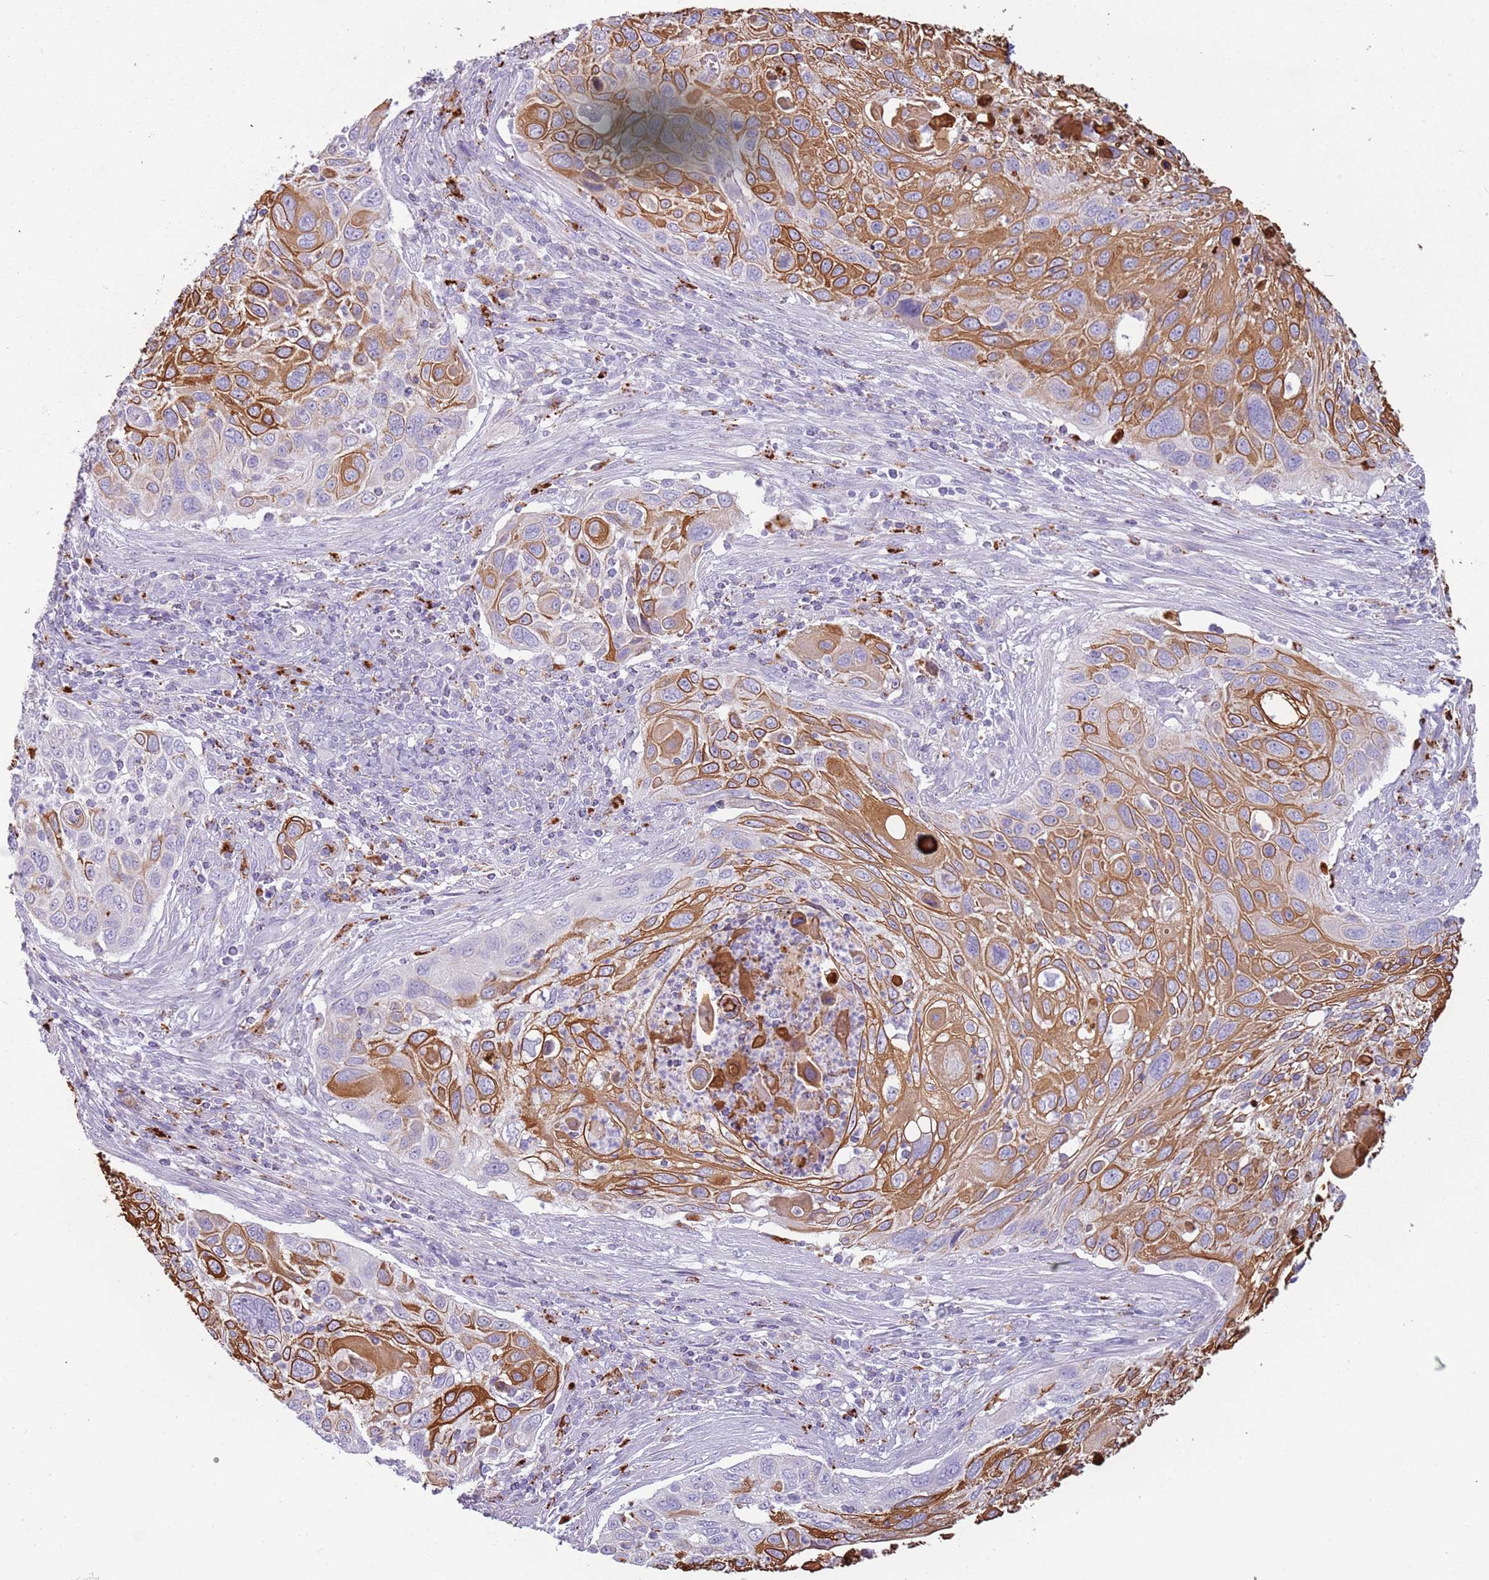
{"staining": {"intensity": "moderate", "quantity": ">75%", "location": "cytoplasmic/membranous"}, "tissue": "cervical cancer", "cell_type": "Tumor cells", "image_type": "cancer", "snomed": [{"axis": "morphology", "description": "Squamous cell carcinoma, NOS"}, {"axis": "topography", "description": "Cervix"}], "caption": "Squamous cell carcinoma (cervical) stained with DAB (3,3'-diaminobenzidine) immunohistochemistry (IHC) reveals medium levels of moderate cytoplasmic/membranous positivity in about >75% of tumor cells.", "gene": "NWD2", "patient": {"sex": "female", "age": 70}}